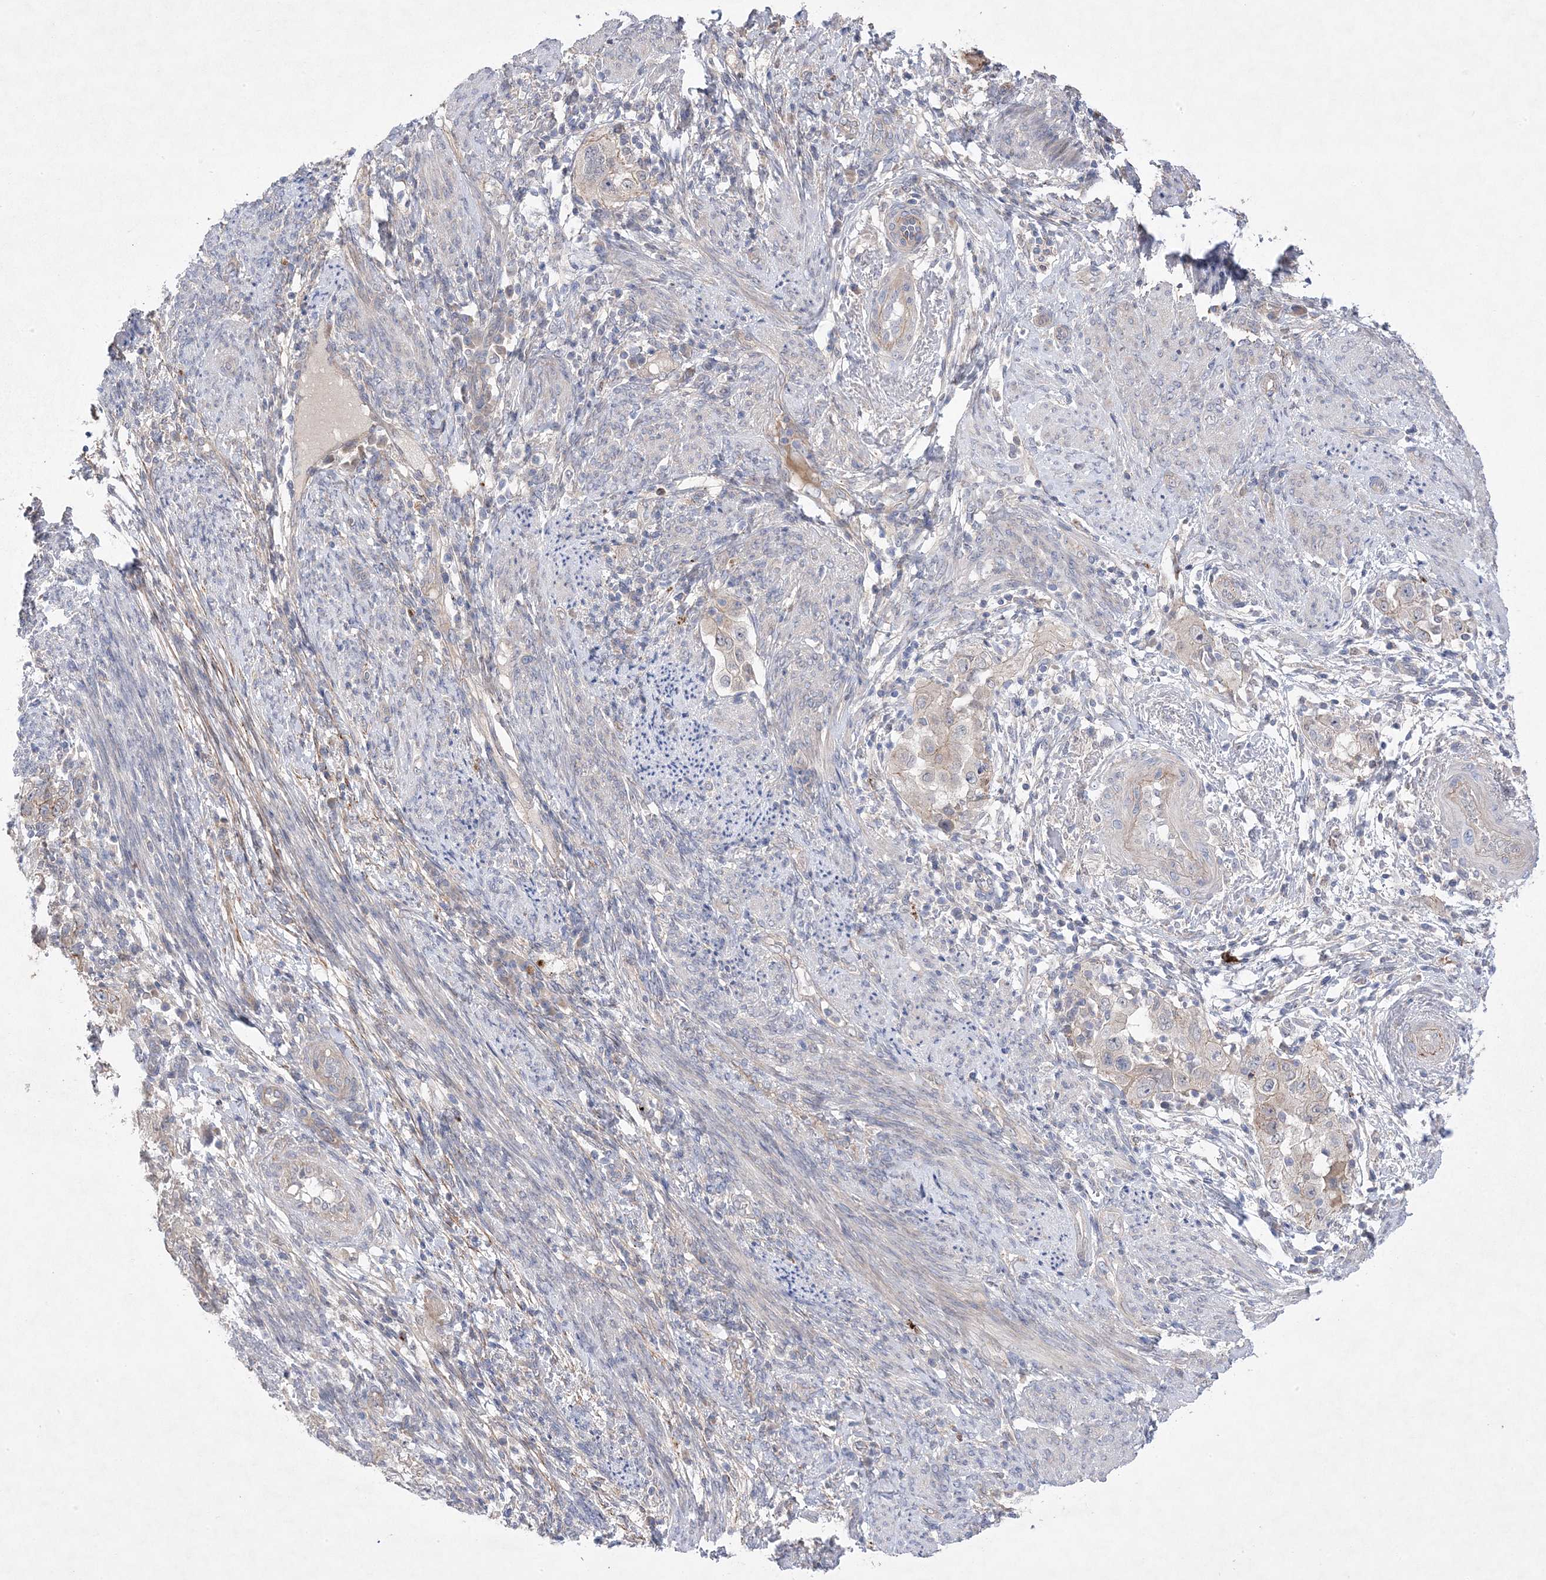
{"staining": {"intensity": "negative", "quantity": "none", "location": "none"}, "tissue": "endometrial cancer", "cell_type": "Tumor cells", "image_type": "cancer", "snomed": [{"axis": "morphology", "description": "Adenocarcinoma, NOS"}, {"axis": "topography", "description": "Endometrium"}], "caption": "The photomicrograph shows no significant staining in tumor cells of endometrial adenocarcinoma.", "gene": "ANAPC1", "patient": {"sex": "female", "age": 85}}